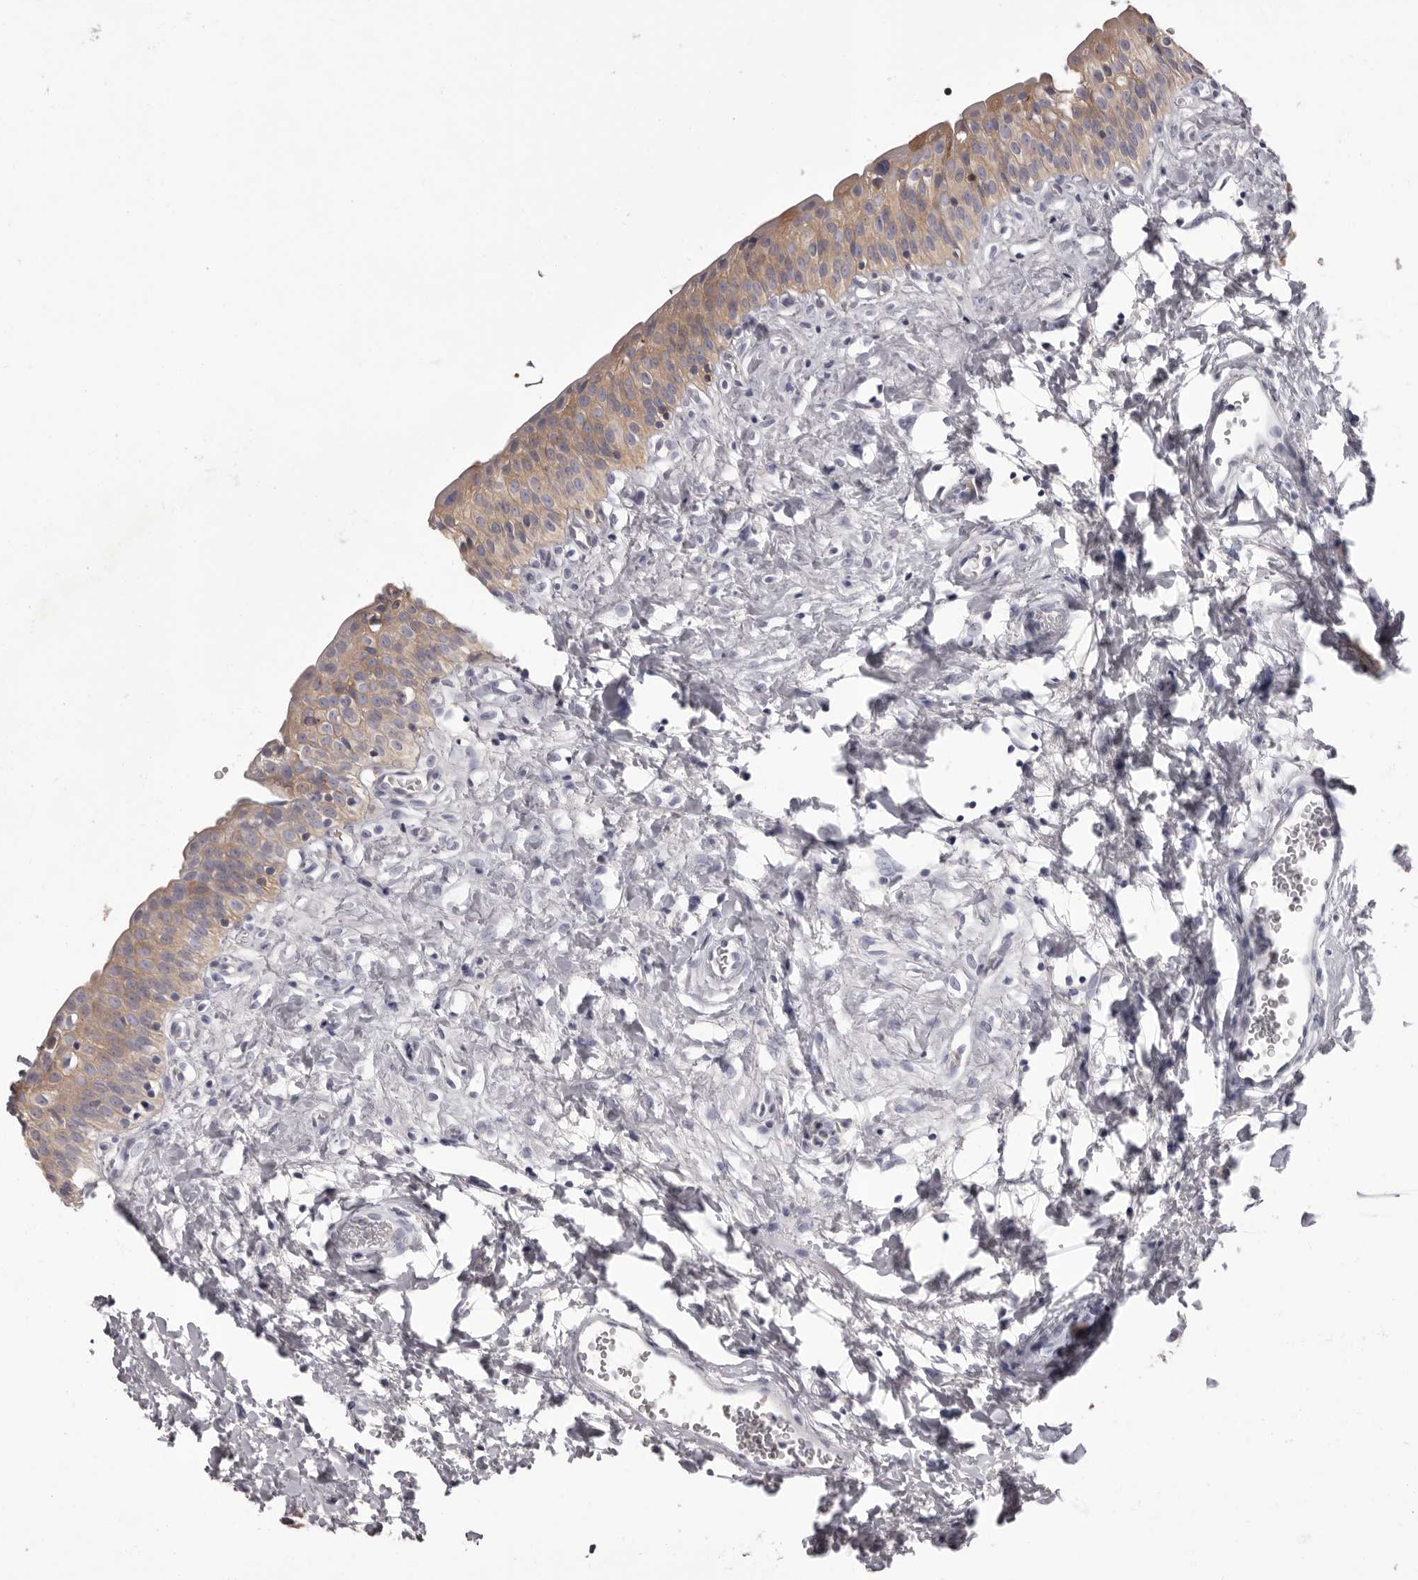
{"staining": {"intensity": "moderate", "quantity": "25%-75%", "location": "cytoplasmic/membranous"}, "tissue": "urinary bladder", "cell_type": "Urothelial cells", "image_type": "normal", "snomed": [{"axis": "morphology", "description": "Normal tissue, NOS"}, {"axis": "topography", "description": "Urinary bladder"}], "caption": "A high-resolution image shows IHC staining of unremarkable urinary bladder, which reveals moderate cytoplasmic/membranous positivity in about 25%-75% of urothelial cells. The staining was performed using DAB (3,3'-diaminobenzidine) to visualize the protein expression in brown, while the nuclei were stained in blue with hematoxylin (Magnification: 20x).", "gene": "APEH", "patient": {"sex": "male", "age": 51}}